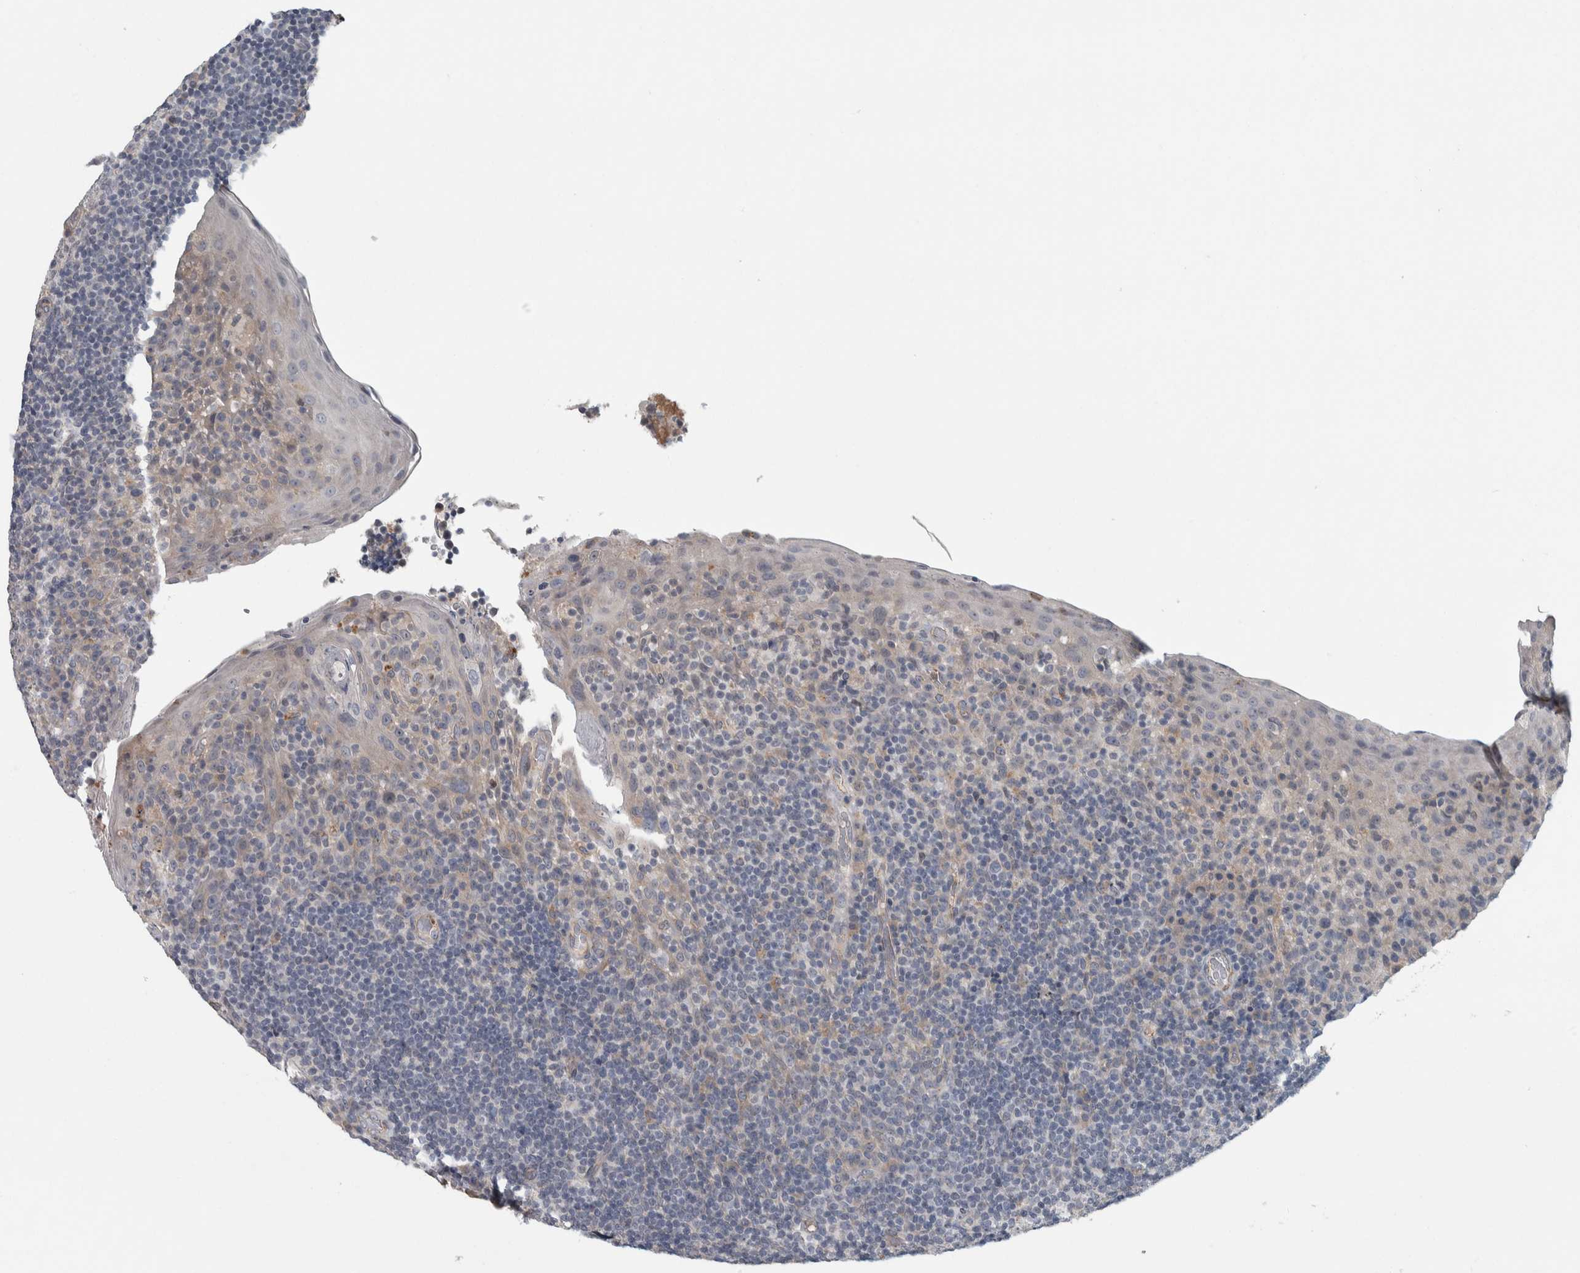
{"staining": {"intensity": "negative", "quantity": "none", "location": "none"}, "tissue": "tonsil", "cell_type": "Germinal center cells", "image_type": "normal", "snomed": [{"axis": "morphology", "description": "Normal tissue, NOS"}, {"axis": "topography", "description": "Tonsil"}], "caption": "Protein analysis of unremarkable tonsil reveals no significant expression in germinal center cells. (DAB (3,3'-diaminobenzidine) immunohistochemistry (IHC) with hematoxylin counter stain).", "gene": "KCNJ3", "patient": {"sex": "male", "age": 17}}